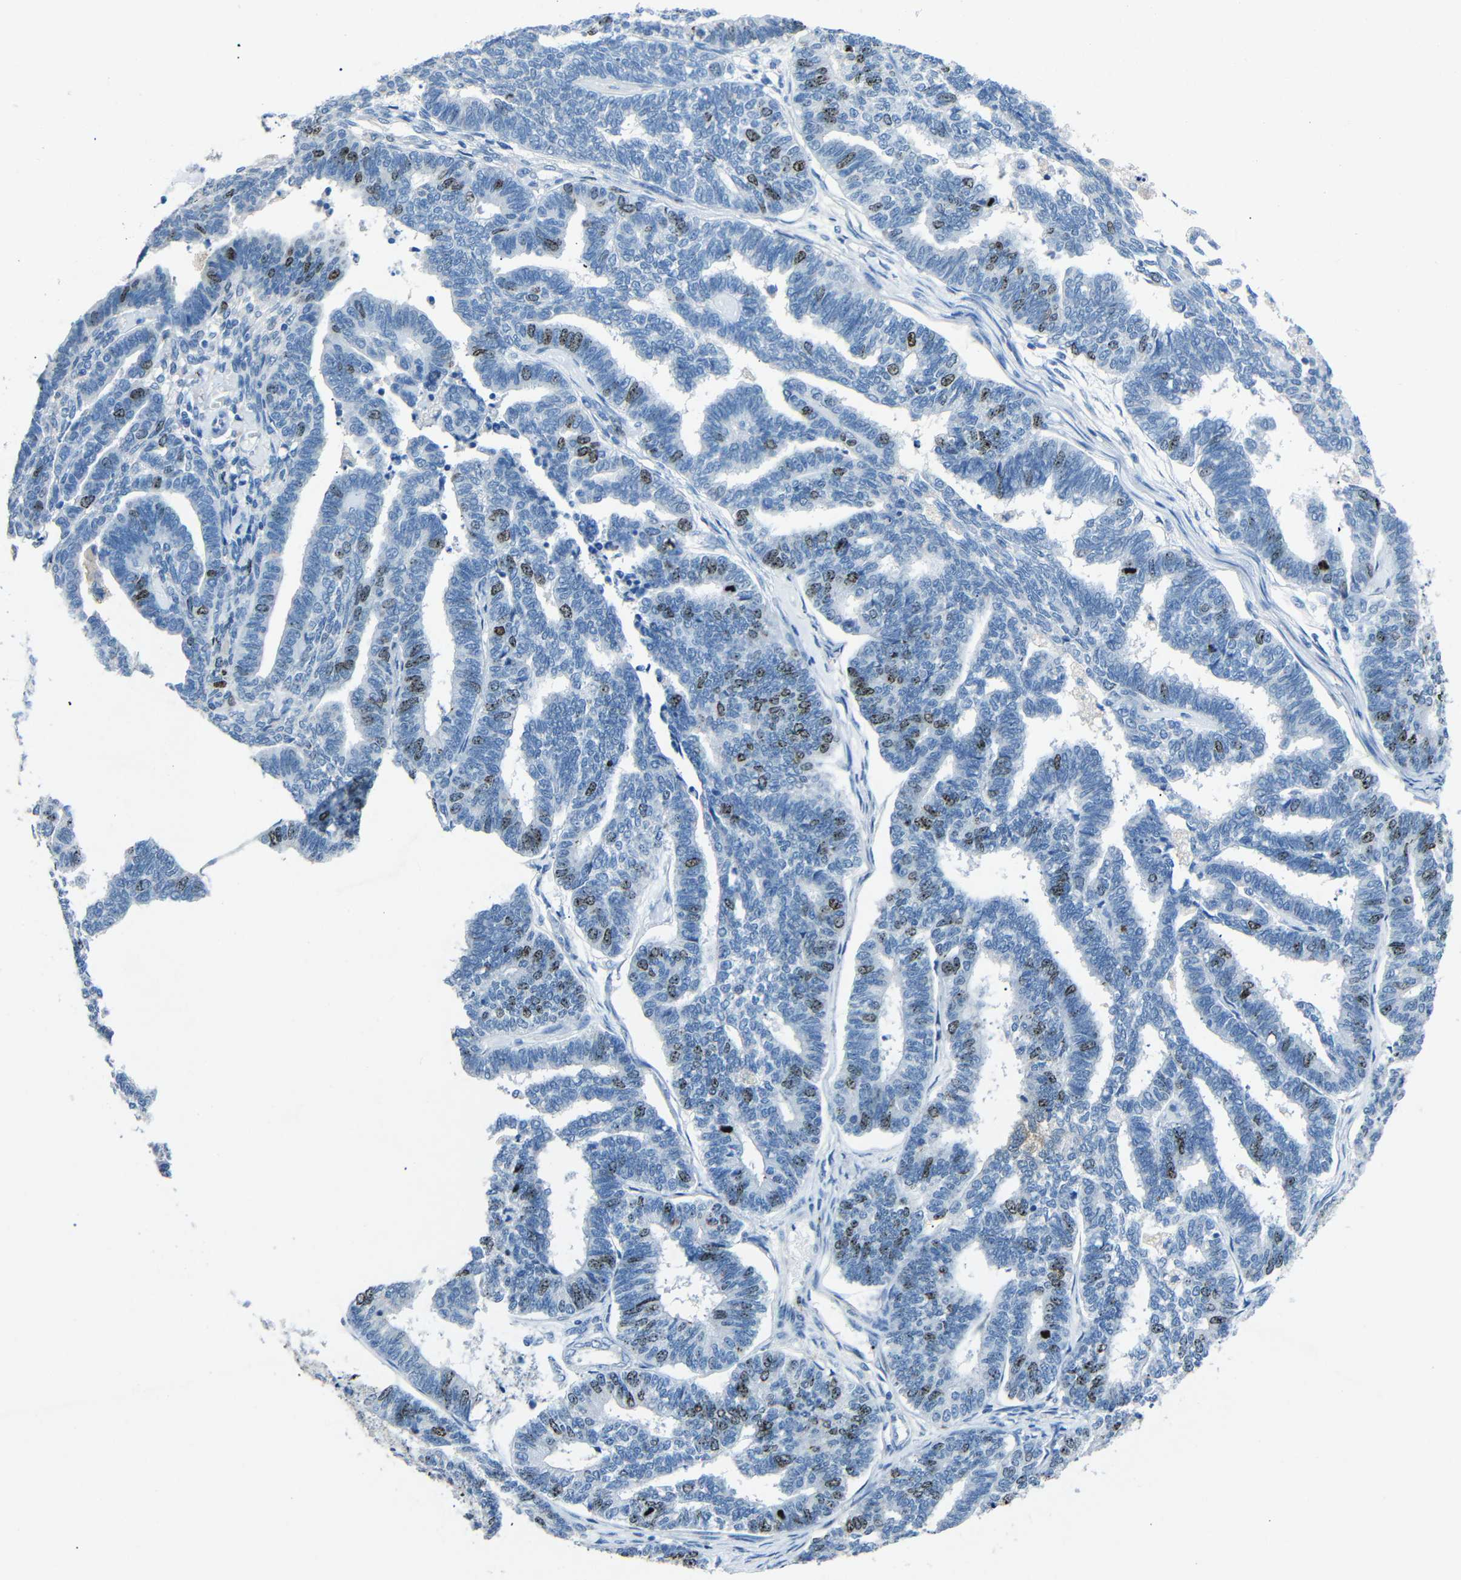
{"staining": {"intensity": "moderate", "quantity": "<25%", "location": "nuclear"}, "tissue": "endometrial cancer", "cell_type": "Tumor cells", "image_type": "cancer", "snomed": [{"axis": "morphology", "description": "Adenocarcinoma, NOS"}, {"axis": "topography", "description": "Endometrium"}], "caption": "Adenocarcinoma (endometrial) stained with immunohistochemistry (IHC) shows moderate nuclear positivity in about <25% of tumor cells. (IHC, brightfield microscopy, high magnification).", "gene": "INCENP", "patient": {"sex": "female", "age": 70}}